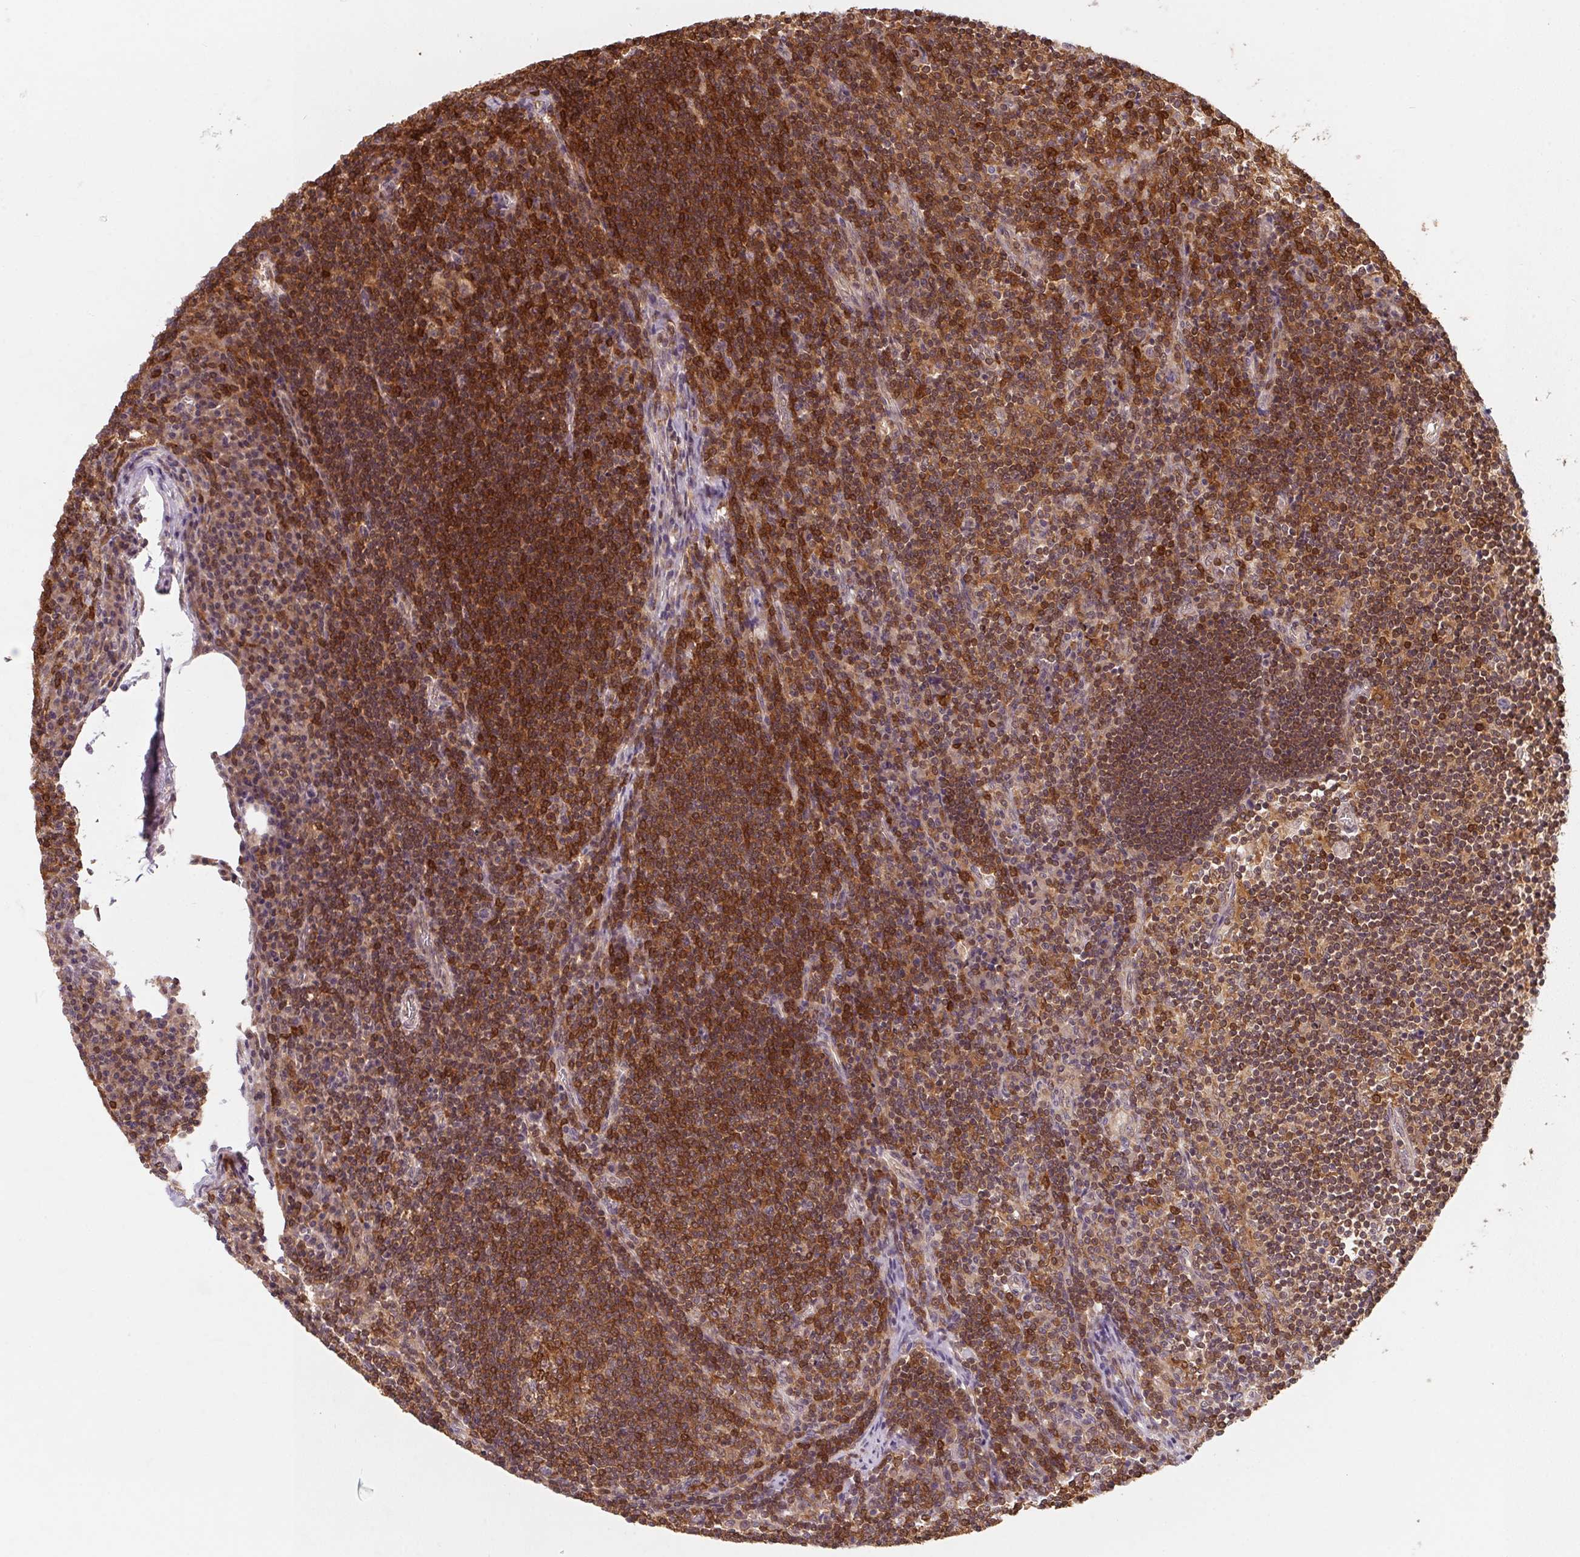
{"staining": {"intensity": "moderate", "quantity": ">75%", "location": "cytoplasmic/membranous"}, "tissue": "lymph node", "cell_type": "Germinal center cells", "image_type": "normal", "snomed": [{"axis": "morphology", "description": "Normal tissue, NOS"}, {"axis": "topography", "description": "Lymph node"}], "caption": "Immunohistochemical staining of normal human lymph node reveals medium levels of moderate cytoplasmic/membranous staining in about >75% of germinal center cells.", "gene": "ANKRD13A", "patient": {"sex": "male", "age": 67}}